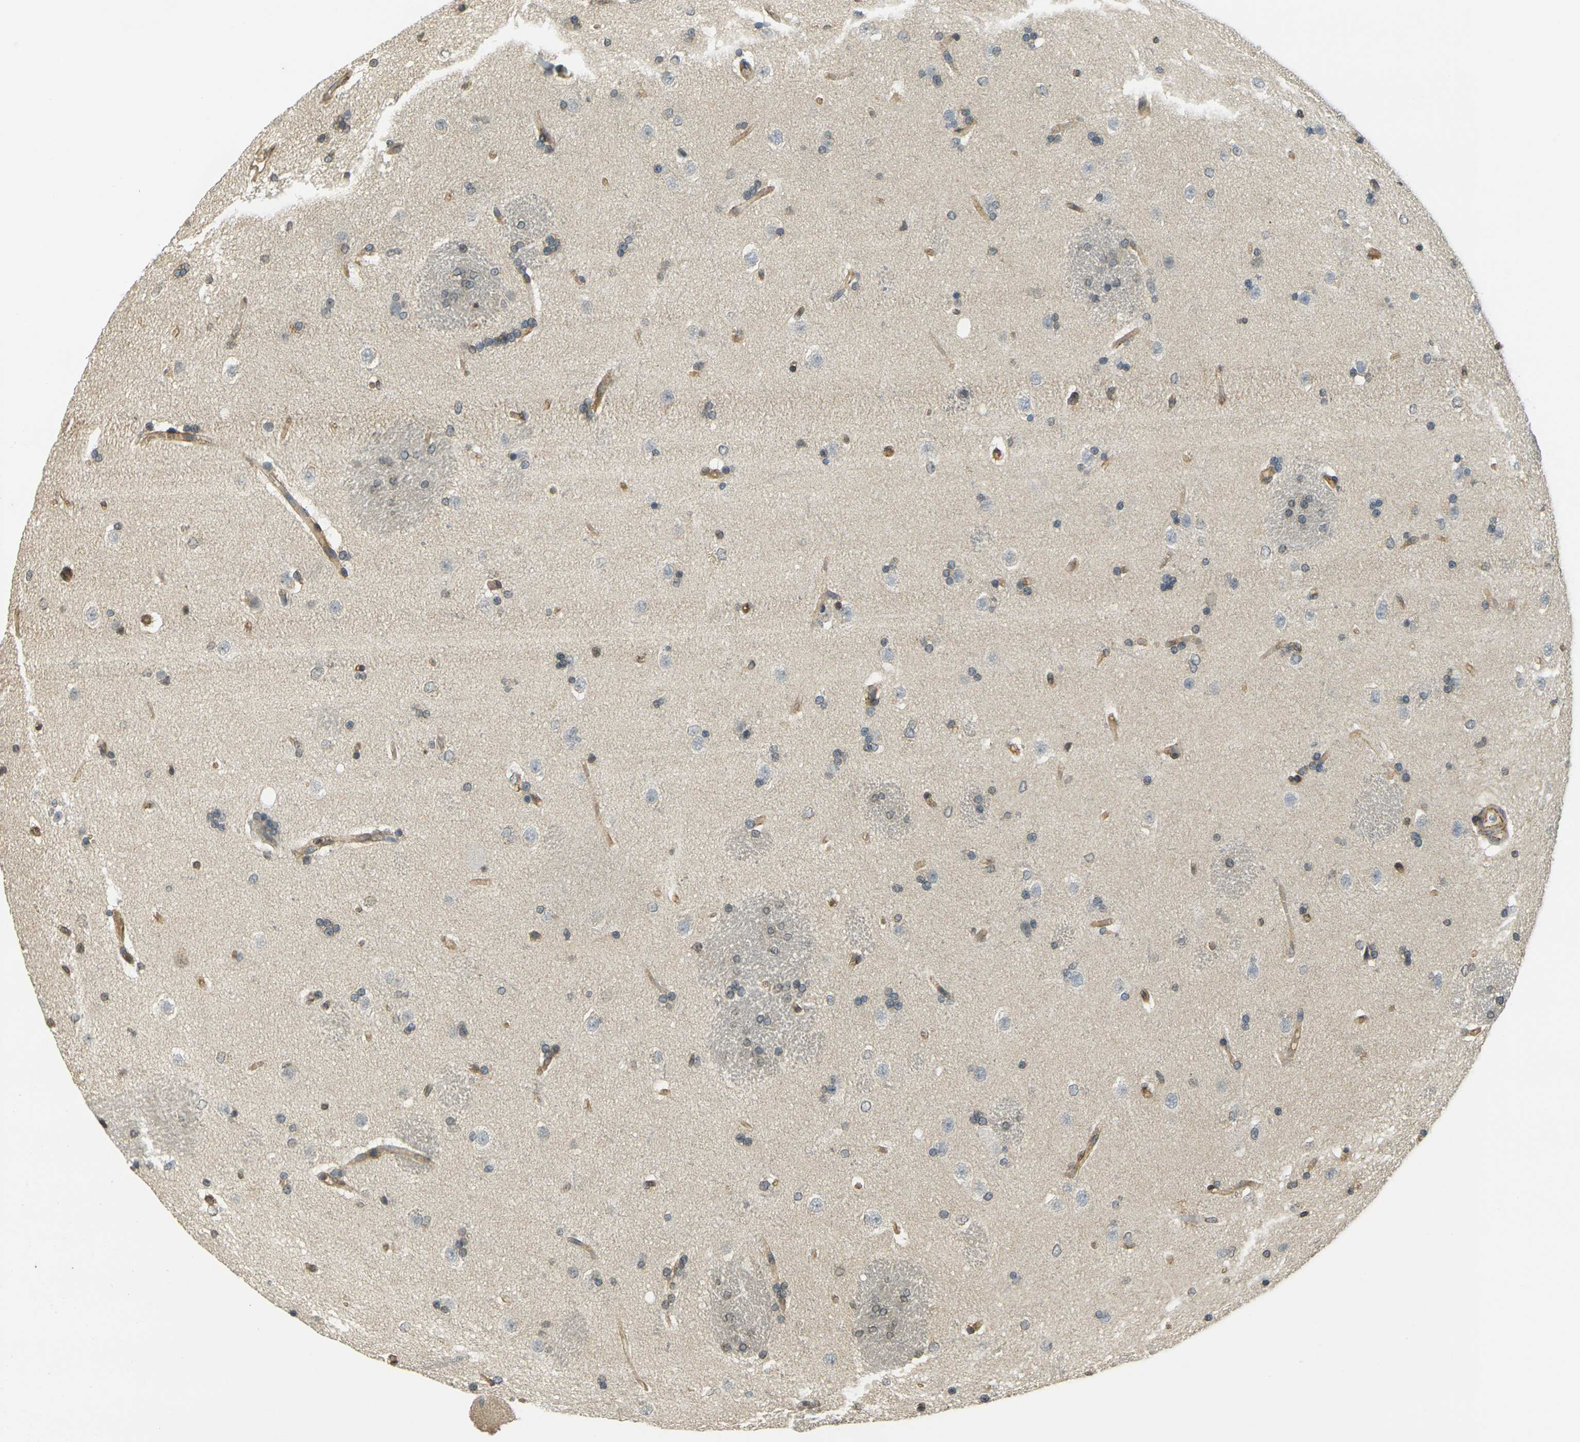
{"staining": {"intensity": "moderate", "quantity": "<25%", "location": "cytoplasmic/membranous,nuclear"}, "tissue": "caudate", "cell_type": "Glial cells", "image_type": "normal", "snomed": [{"axis": "morphology", "description": "Normal tissue, NOS"}, {"axis": "topography", "description": "Lateral ventricle wall"}], "caption": "Caudate stained with DAB immunohistochemistry (IHC) exhibits low levels of moderate cytoplasmic/membranous,nuclear positivity in approximately <25% of glial cells. (IHC, brightfield microscopy, high magnification).", "gene": "CAST", "patient": {"sex": "female", "age": 19}}